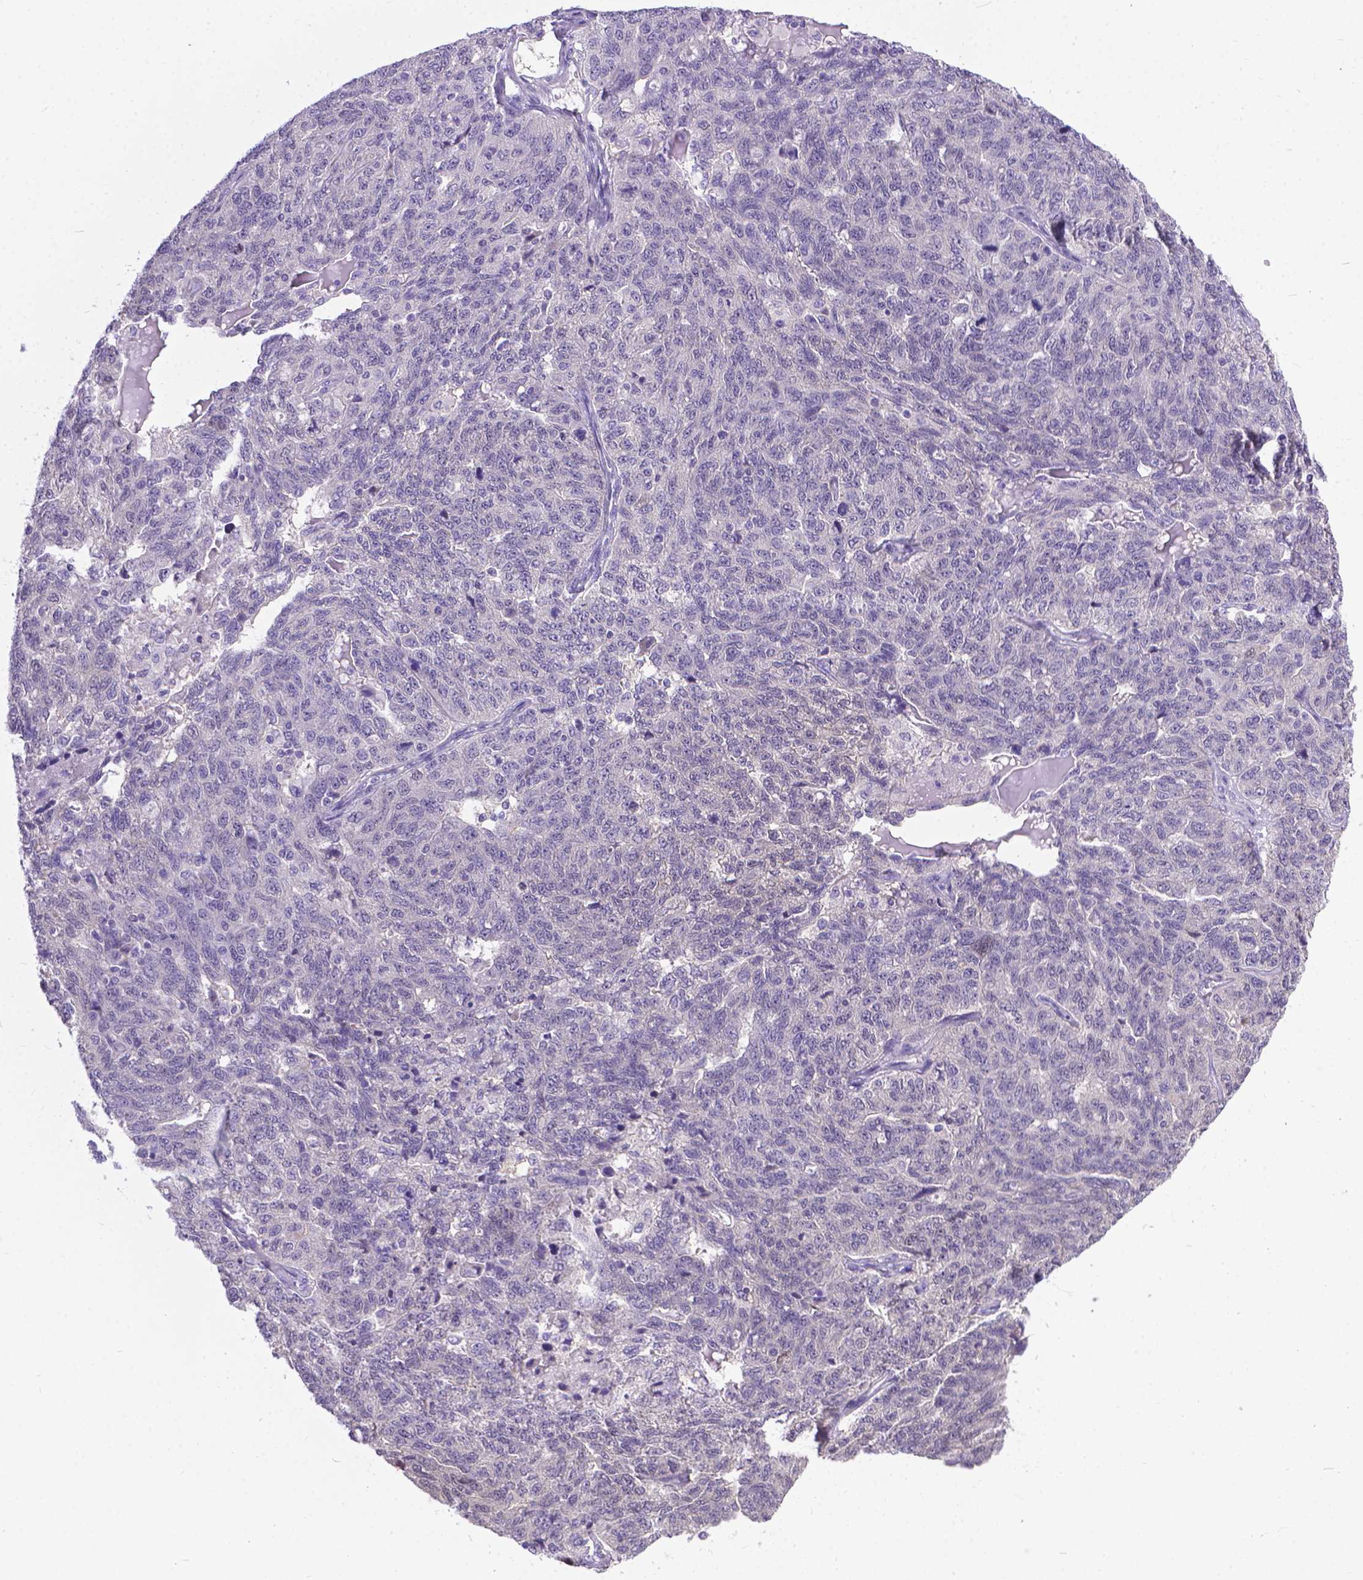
{"staining": {"intensity": "negative", "quantity": "none", "location": "none"}, "tissue": "ovarian cancer", "cell_type": "Tumor cells", "image_type": "cancer", "snomed": [{"axis": "morphology", "description": "Cystadenocarcinoma, serous, NOS"}, {"axis": "topography", "description": "Ovary"}], "caption": "The photomicrograph displays no significant staining in tumor cells of ovarian cancer (serous cystadenocarcinoma). Nuclei are stained in blue.", "gene": "TTLL6", "patient": {"sex": "female", "age": 71}}